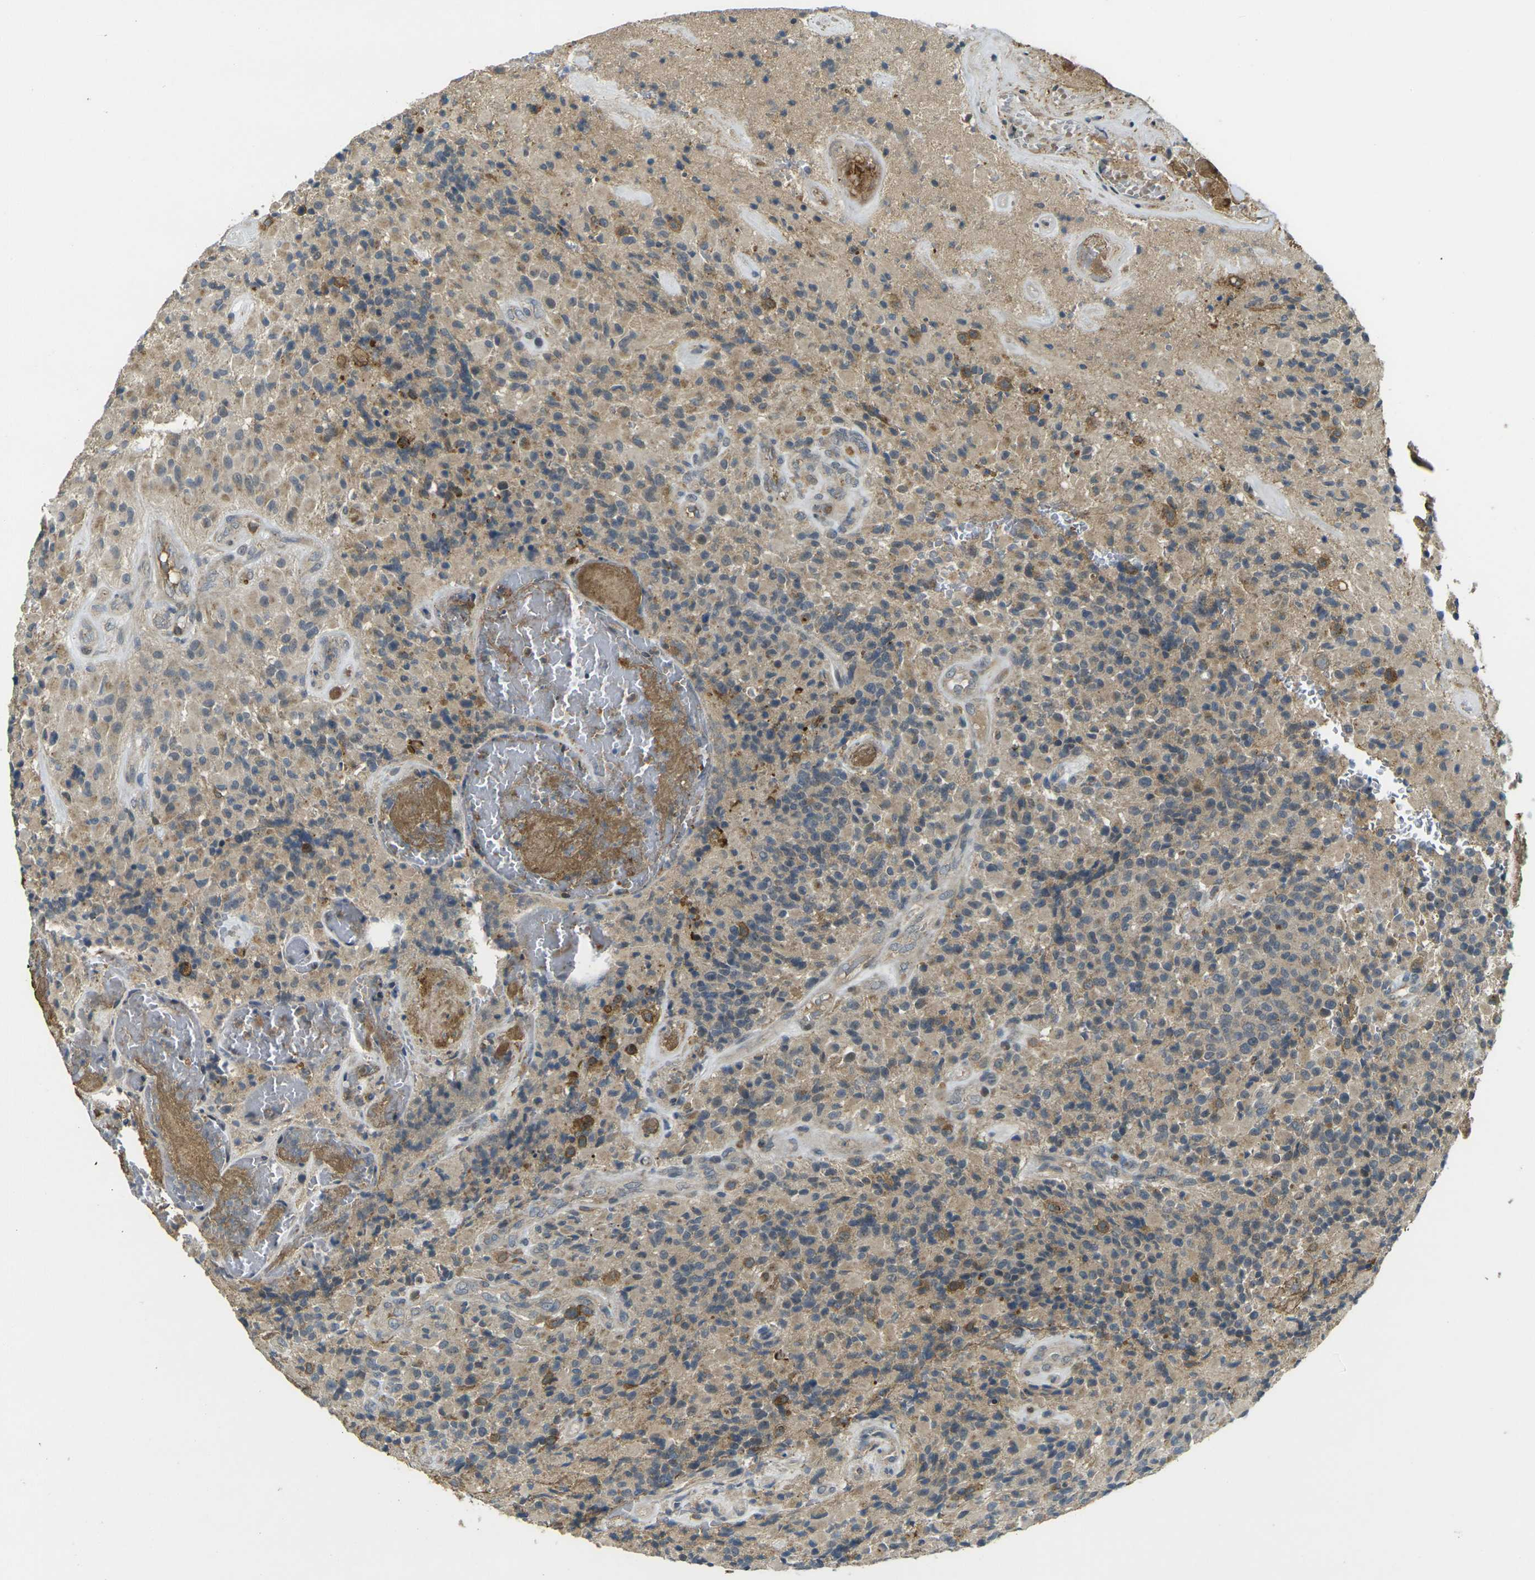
{"staining": {"intensity": "moderate", "quantity": "25%-75%", "location": "cytoplasmic/membranous"}, "tissue": "glioma", "cell_type": "Tumor cells", "image_type": "cancer", "snomed": [{"axis": "morphology", "description": "Glioma, malignant, High grade"}, {"axis": "topography", "description": "Brain"}], "caption": "Protein expression analysis of human glioma reveals moderate cytoplasmic/membranous expression in approximately 25%-75% of tumor cells.", "gene": "PIGL", "patient": {"sex": "male", "age": 71}}